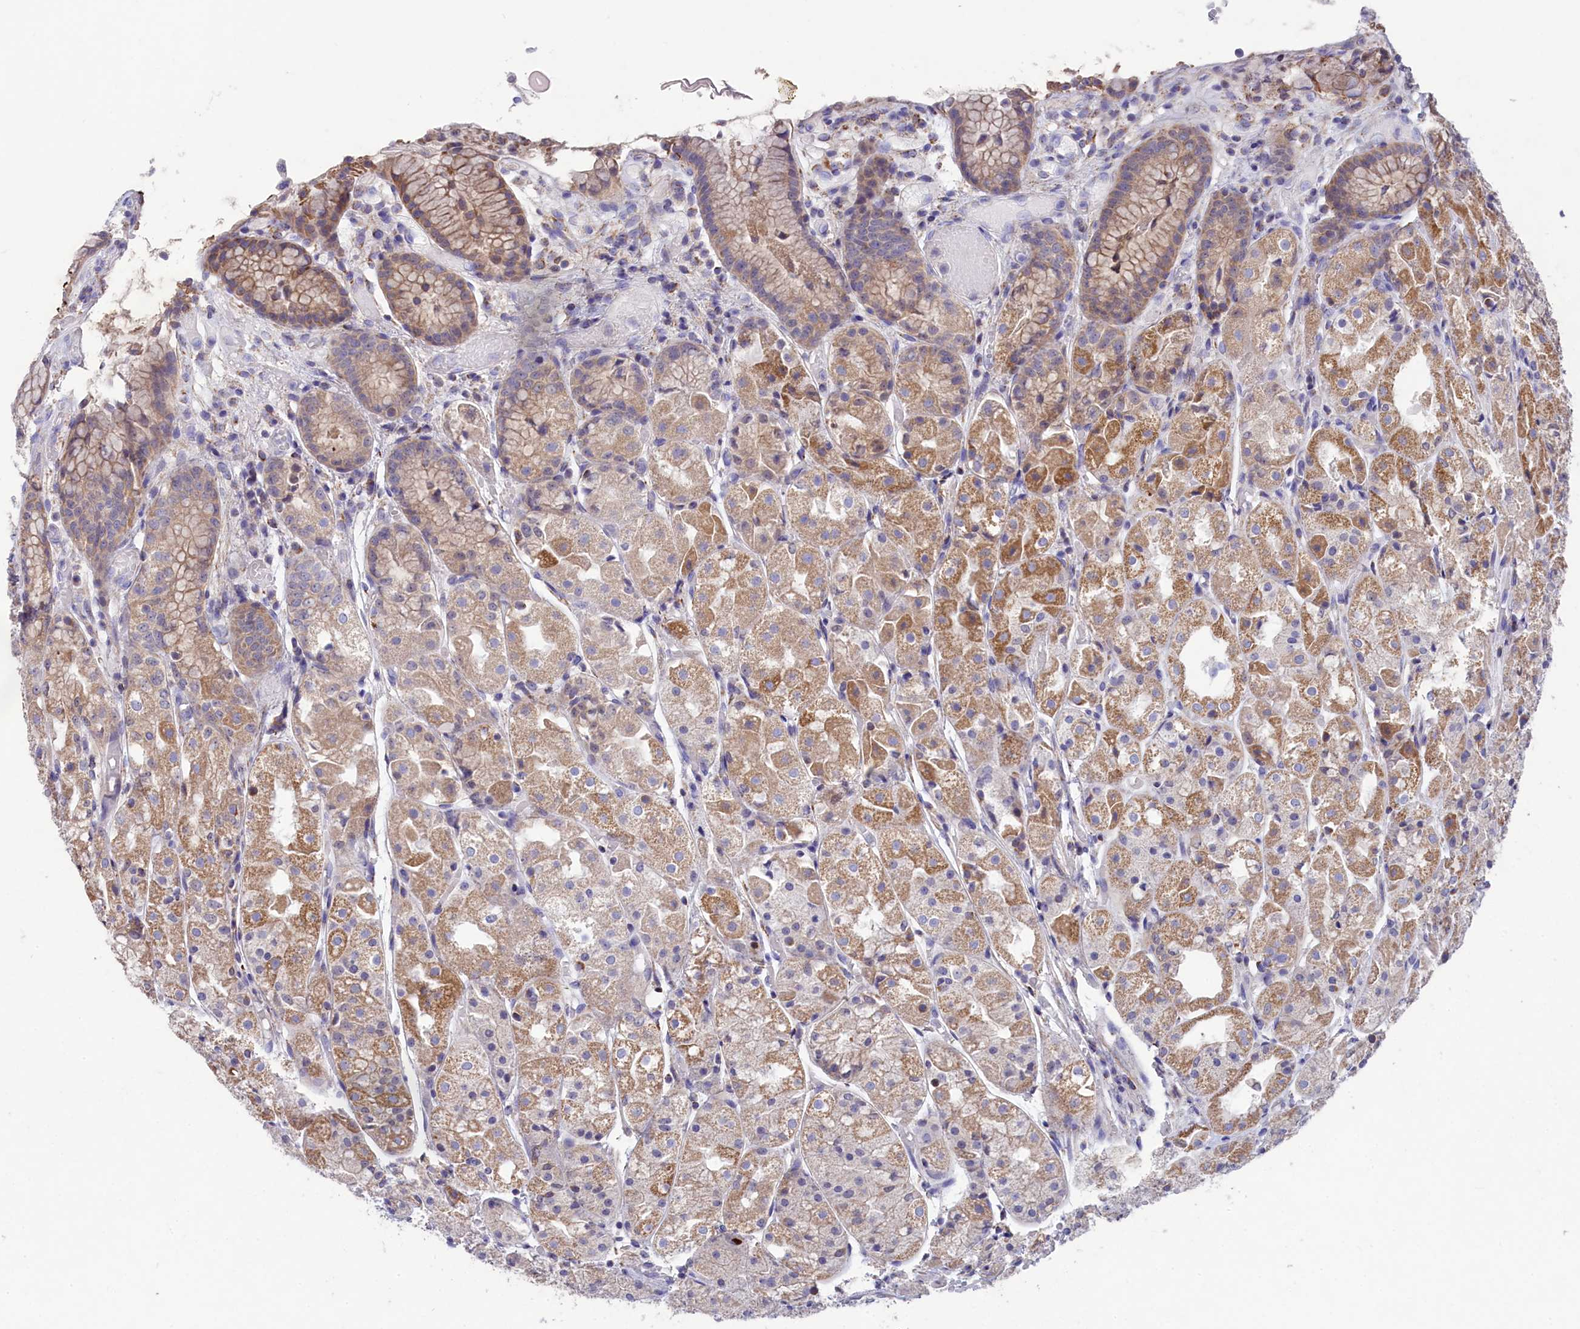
{"staining": {"intensity": "moderate", "quantity": "25%-75%", "location": "cytoplasmic/membranous"}, "tissue": "stomach", "cell_type": "Glandular cells", "image_type": "normal", "snomed": [{"axis": "morphology", "description": "Normal tissue, NOS"}, {"axis": "topography", "description": "Stomach, upper"}], "caption": "The image exhibits immunohistochemical staining of normal stomach. There is moderate cytoplasmic/membranous expression is present in about 25%-75% of glandular cells.", "gene": "PRDM12", "patient": {"sex": "male", "age": 72}}